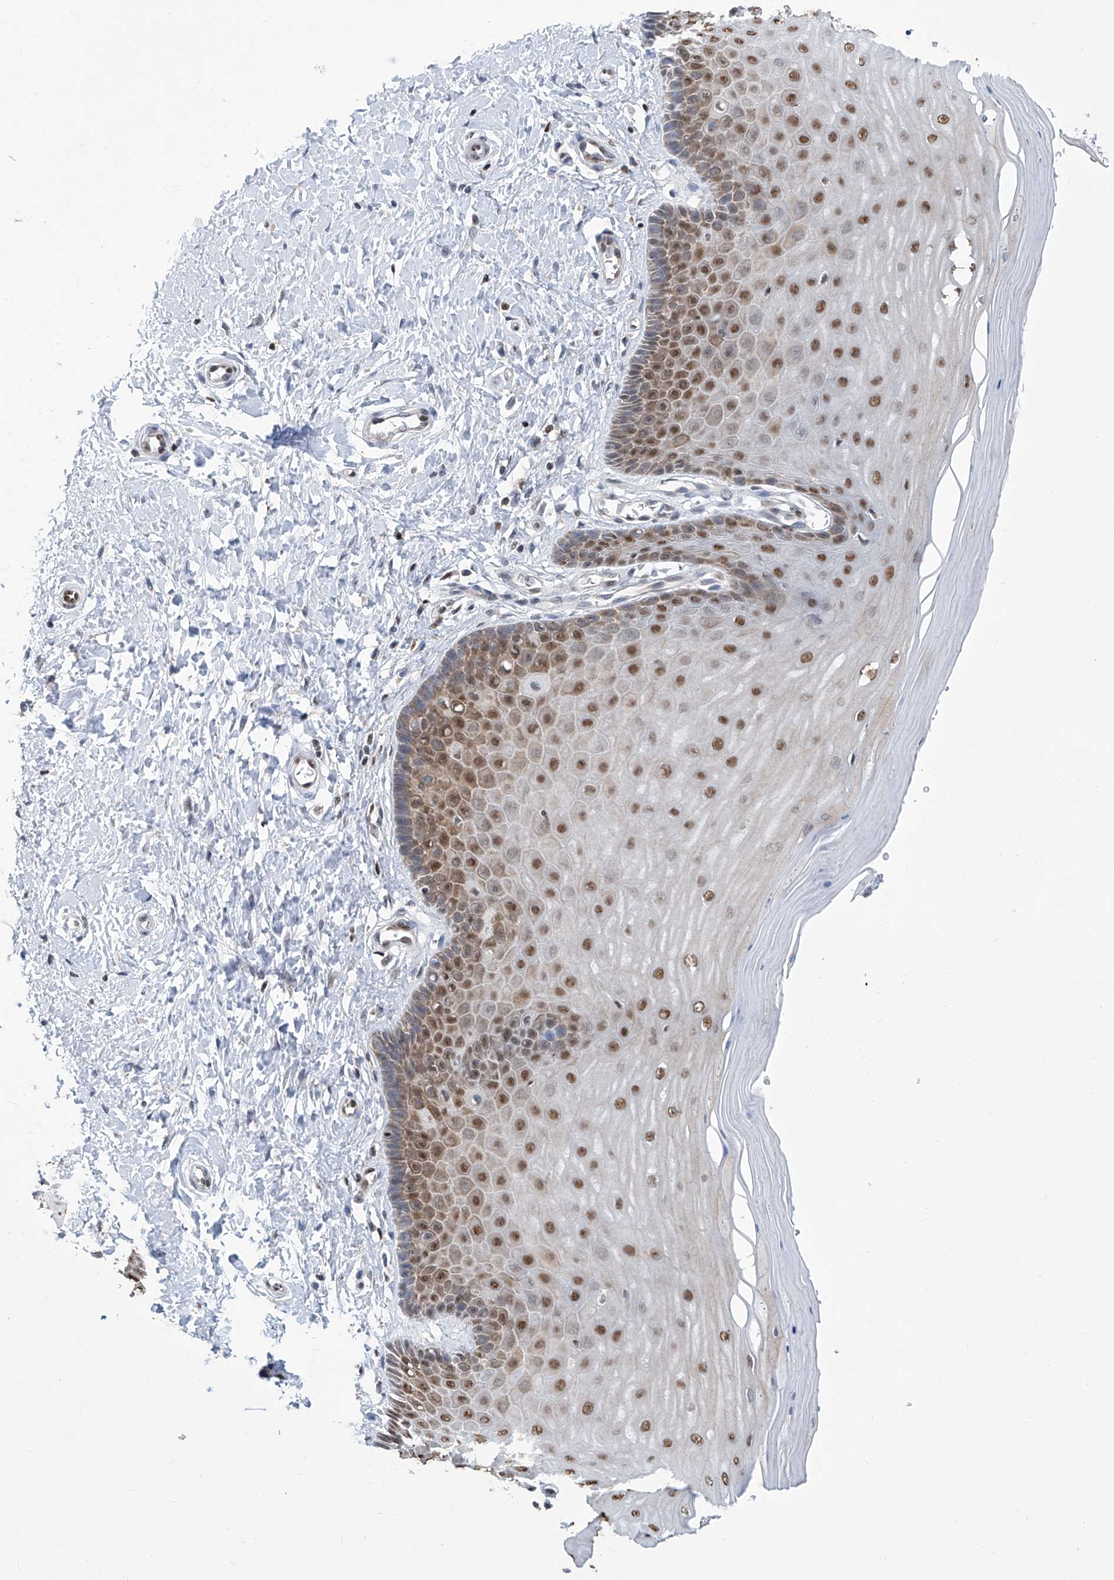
{"staining": {"intensity": "moderate", "quantity": "<25%", "location": "nuclear"}, "tissue": "cervix", "cell_type": "Glandular cells", "image_type": "normal", "snomed": [{"axis": "morphology", "description": "Normal tissue, NOS"}, {"axis": "topography", "description": "Cervix"}], "caption": "DAB immunohistochemical staining of normal cervix reveals moderate nuclear protein positivity in approximately <25% of glandular cells.", "gene": "SREBF2", "patient": {"sex": "female", "age": 55}}